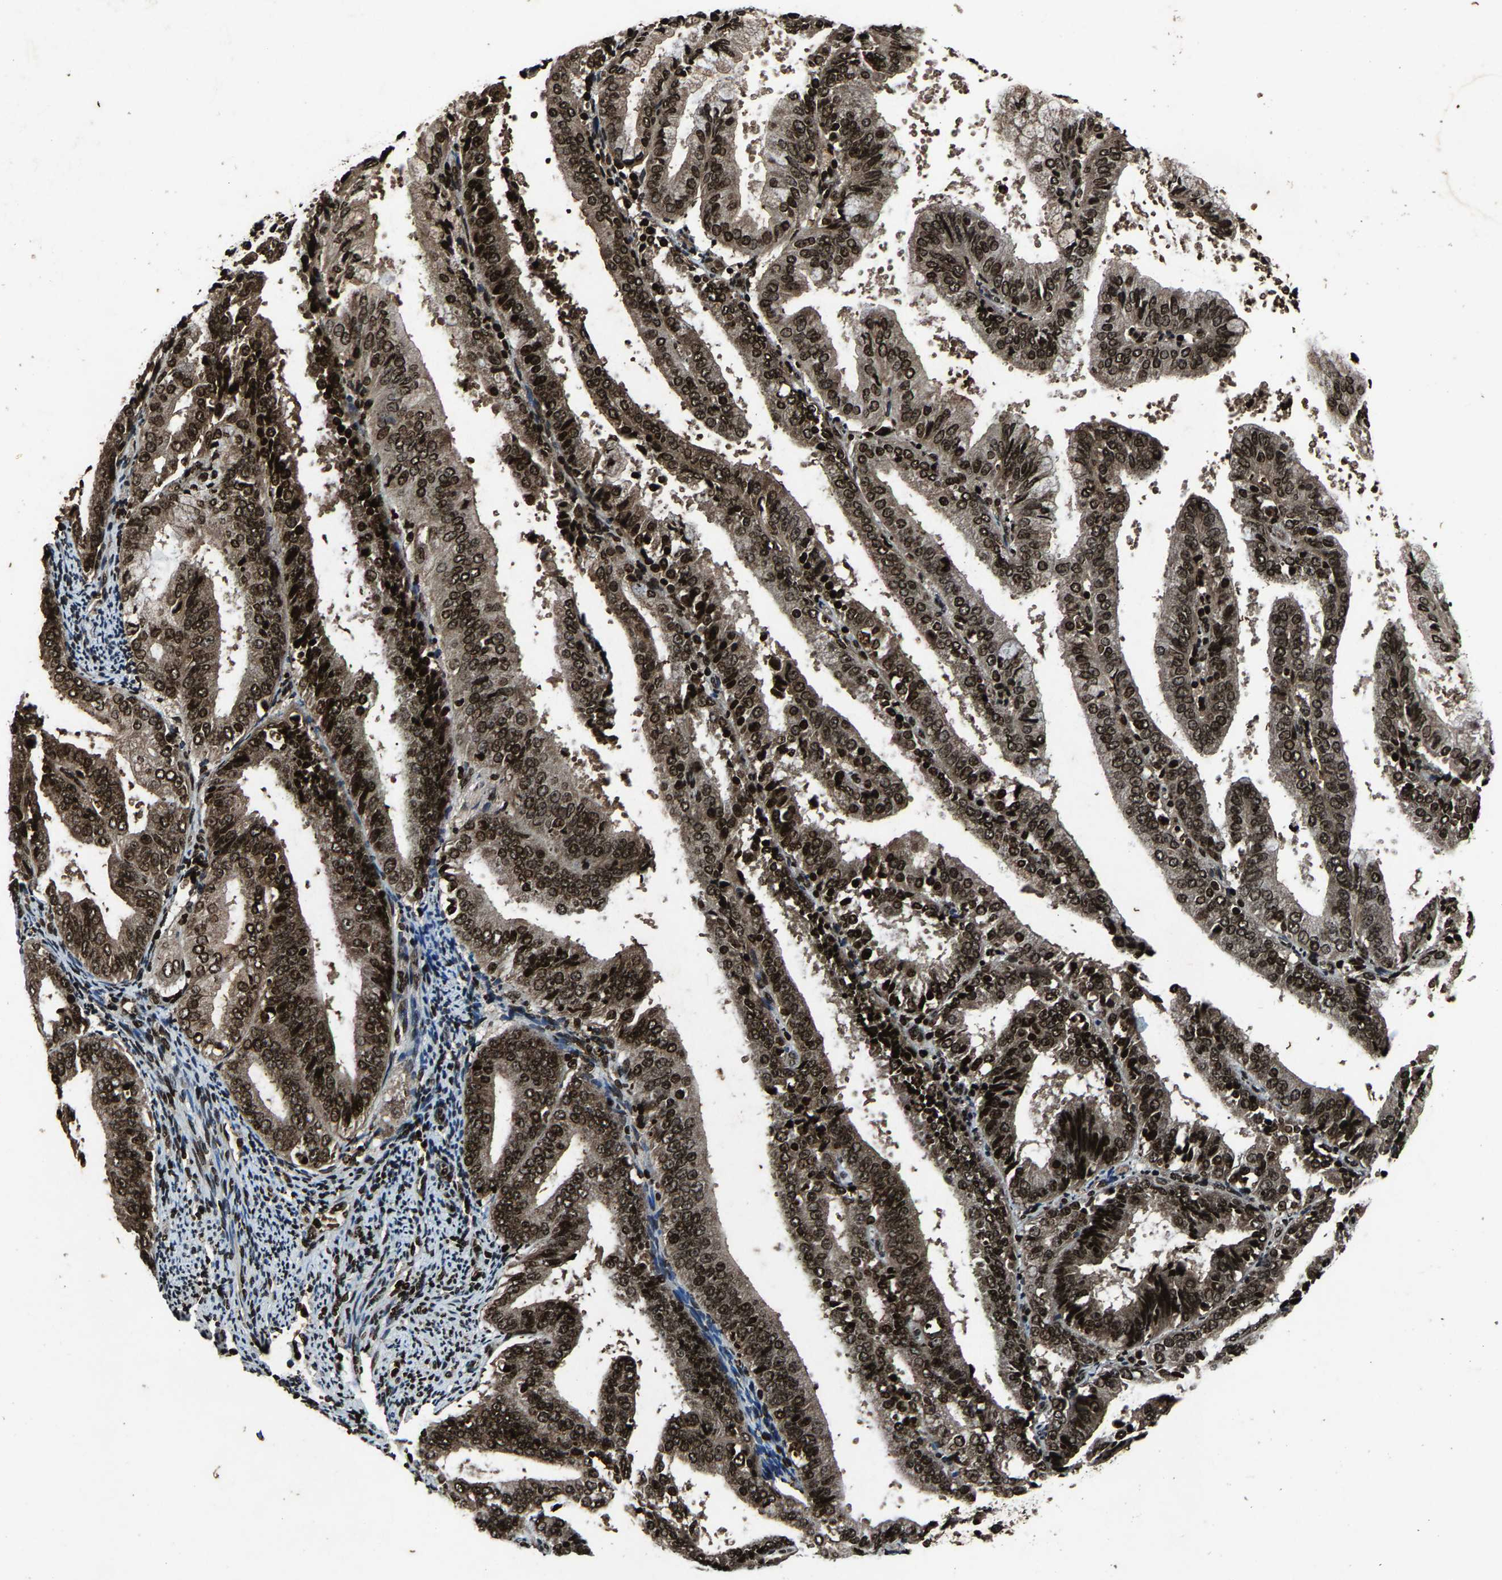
{"staining": {"intensity": "strong", "quantity": ">75%", "location": "nuclear"}, "tissue": "endometrial cancer", "cell_type": "Tumor cells", "image_type": "cancer", "snomed": [{"axis": "morphology", "description": "Adenocarcinoma, NOS"}, {"axis": "topography", "description": "Endometrium"}], "caption": "Adenocarcinoma (endometrial) stained for a protein shows strong nuclear positivity in tumor cells. Nuclei are stained in blue.", "gene": "H4C1", "patient": {"sex": "female", "age": 63}}